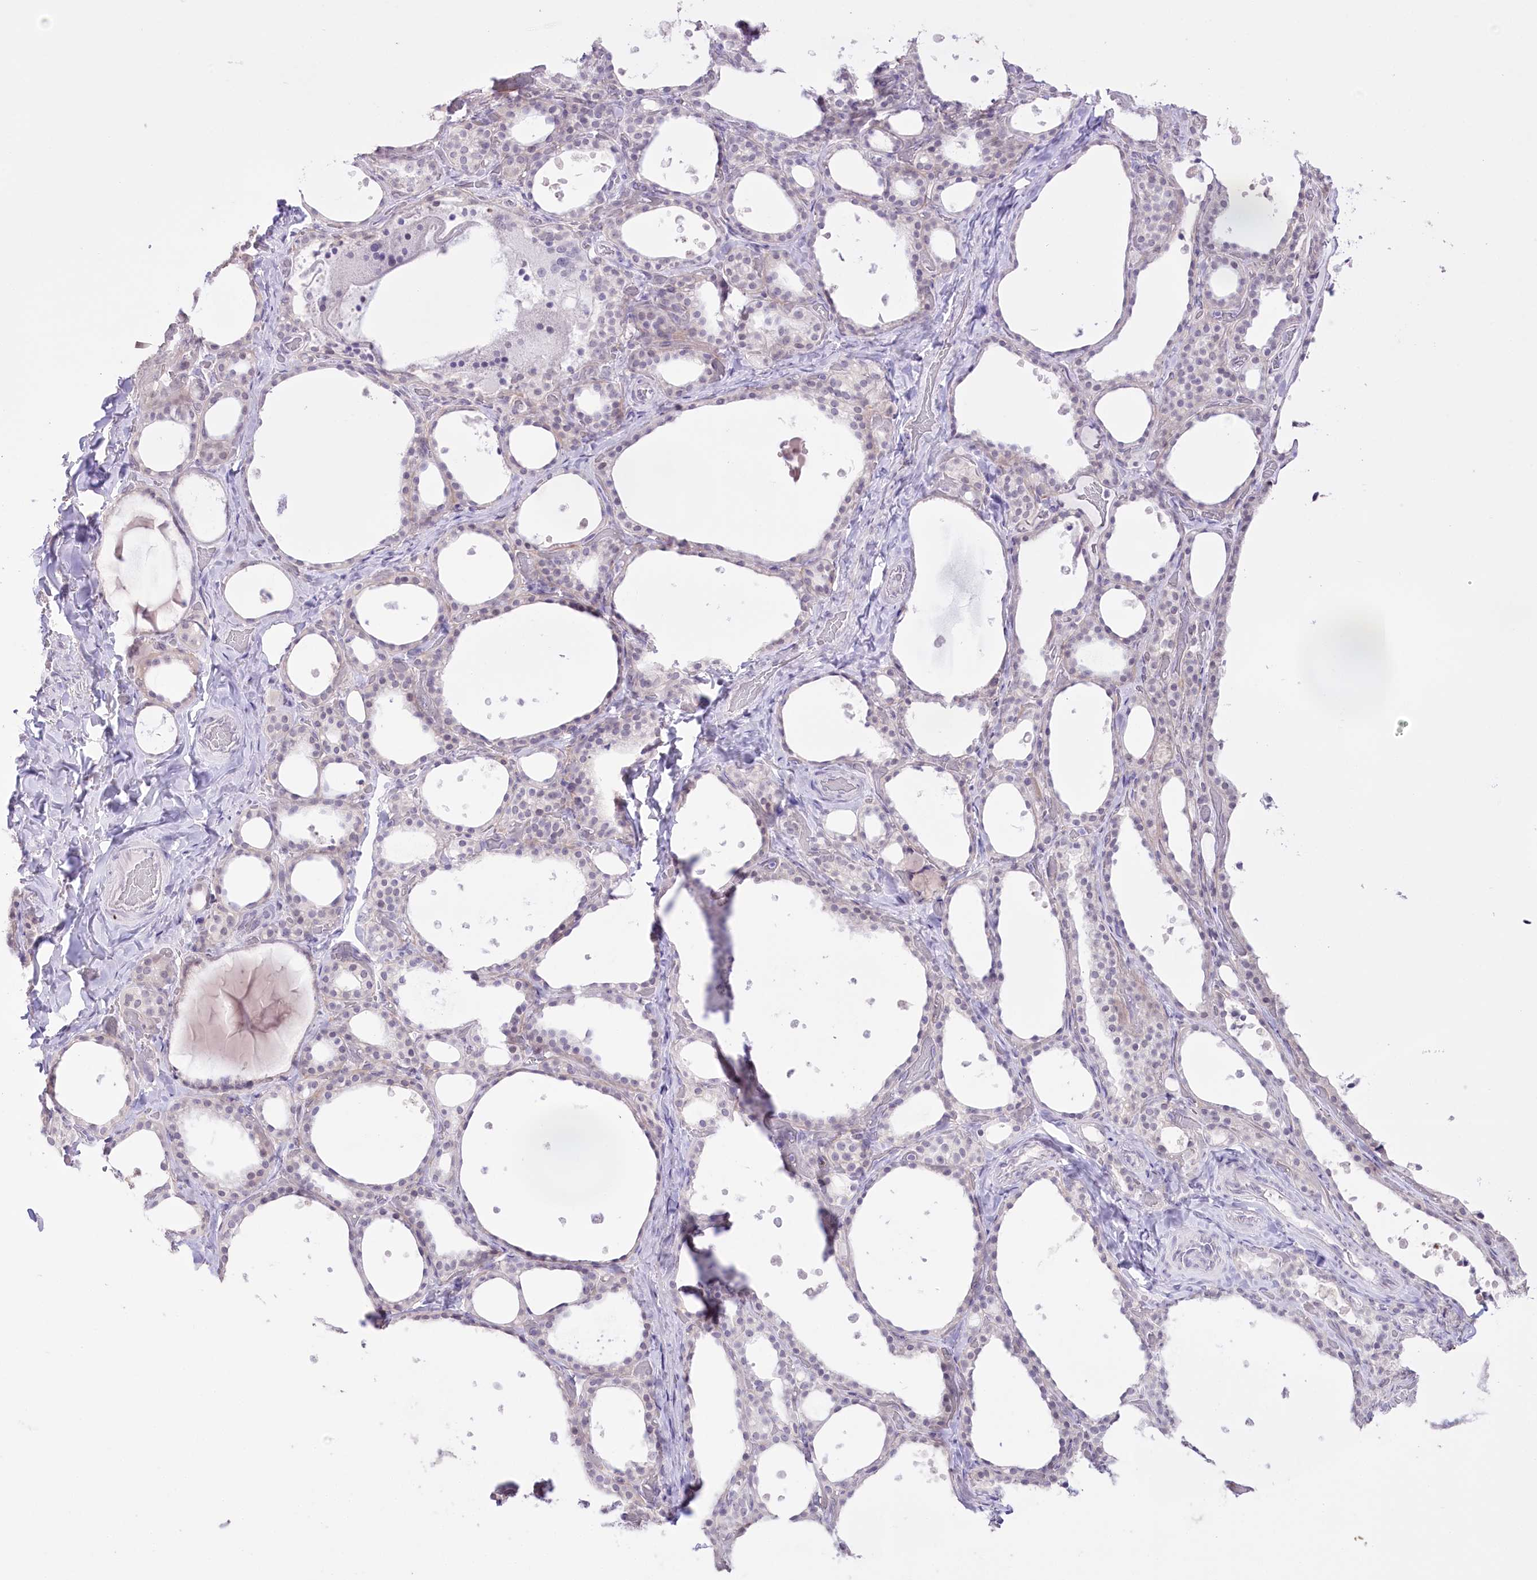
{"staining": {"intensity": "negative", "quantity": "none", "location": "none"}, "tissue": "thyroid gland", "cell_type": "Glandular cells", "image_type": "normal", "snomed": [{"axis": "morphology", "description": "Normal tissue, NOS"}, {"axis": "topography", "description": "Thyroid gland"}], "caption": "Immunohistochemistry of normal human thyroid gland exhibits no positivity in glandular cells.", "gene": "SLC39A10", "patient": {"sex": "female", "age": 44}}